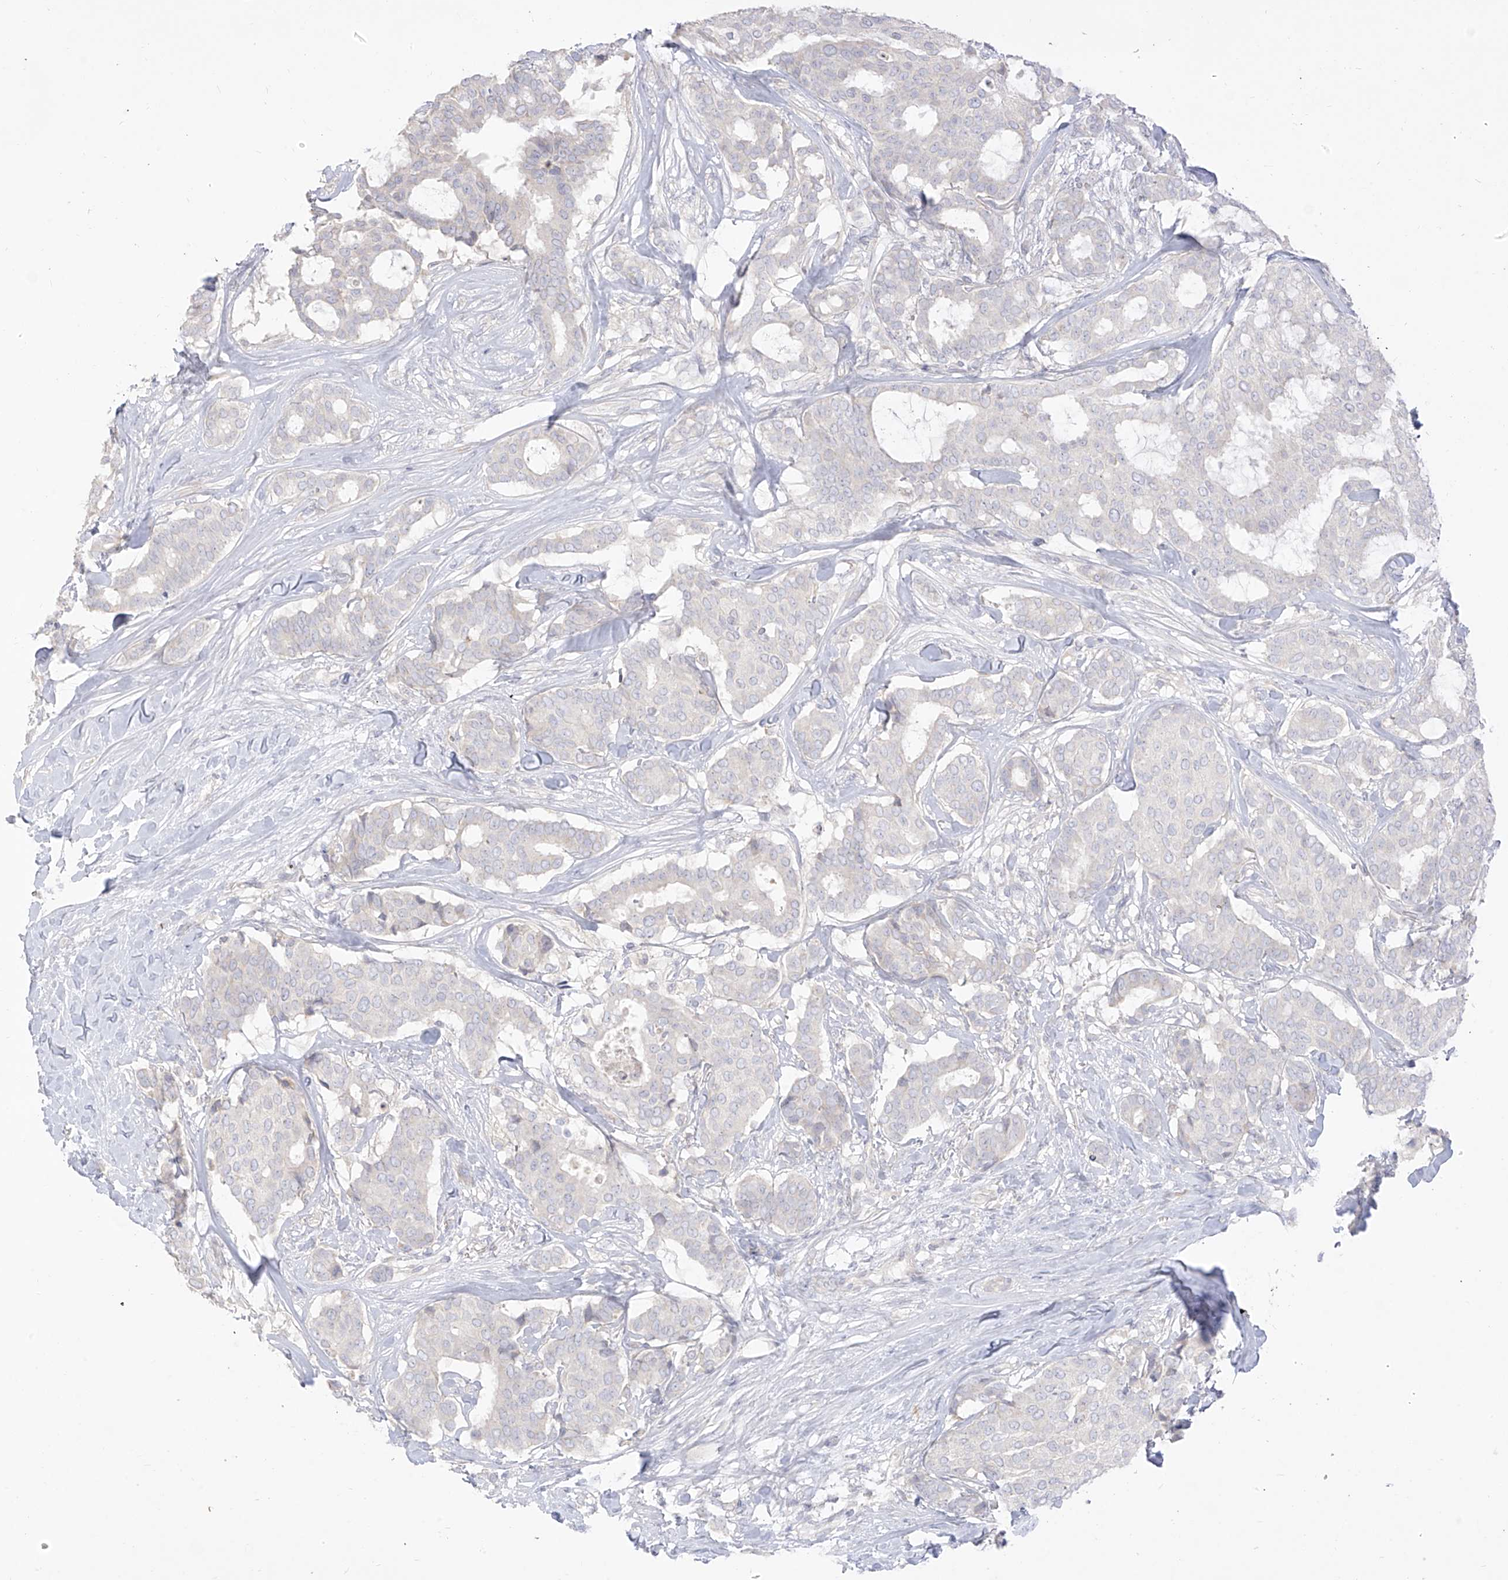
{"staining": {"intensity": "negative", "quantity": "none", "location": "none"}, "tissue": "breast cancer", "cell_type": "Tumor cells", "image_type": "cancer", "snomed": [{"axis": "morphology", "description": "Duct carcinoma"}, {"axis": "topography", "description": "Breast"}], "caption": "High magnification brightfield microscopy of breast intraductal carcinoma stained with DAB (3,3'-diaminobenzidine) (brown) and counterstained with hematoxylin (blue): tumor cells show no significant expression.", "gene": "ARHGEF40", "patient": {"sex": "female", "age": 75}}